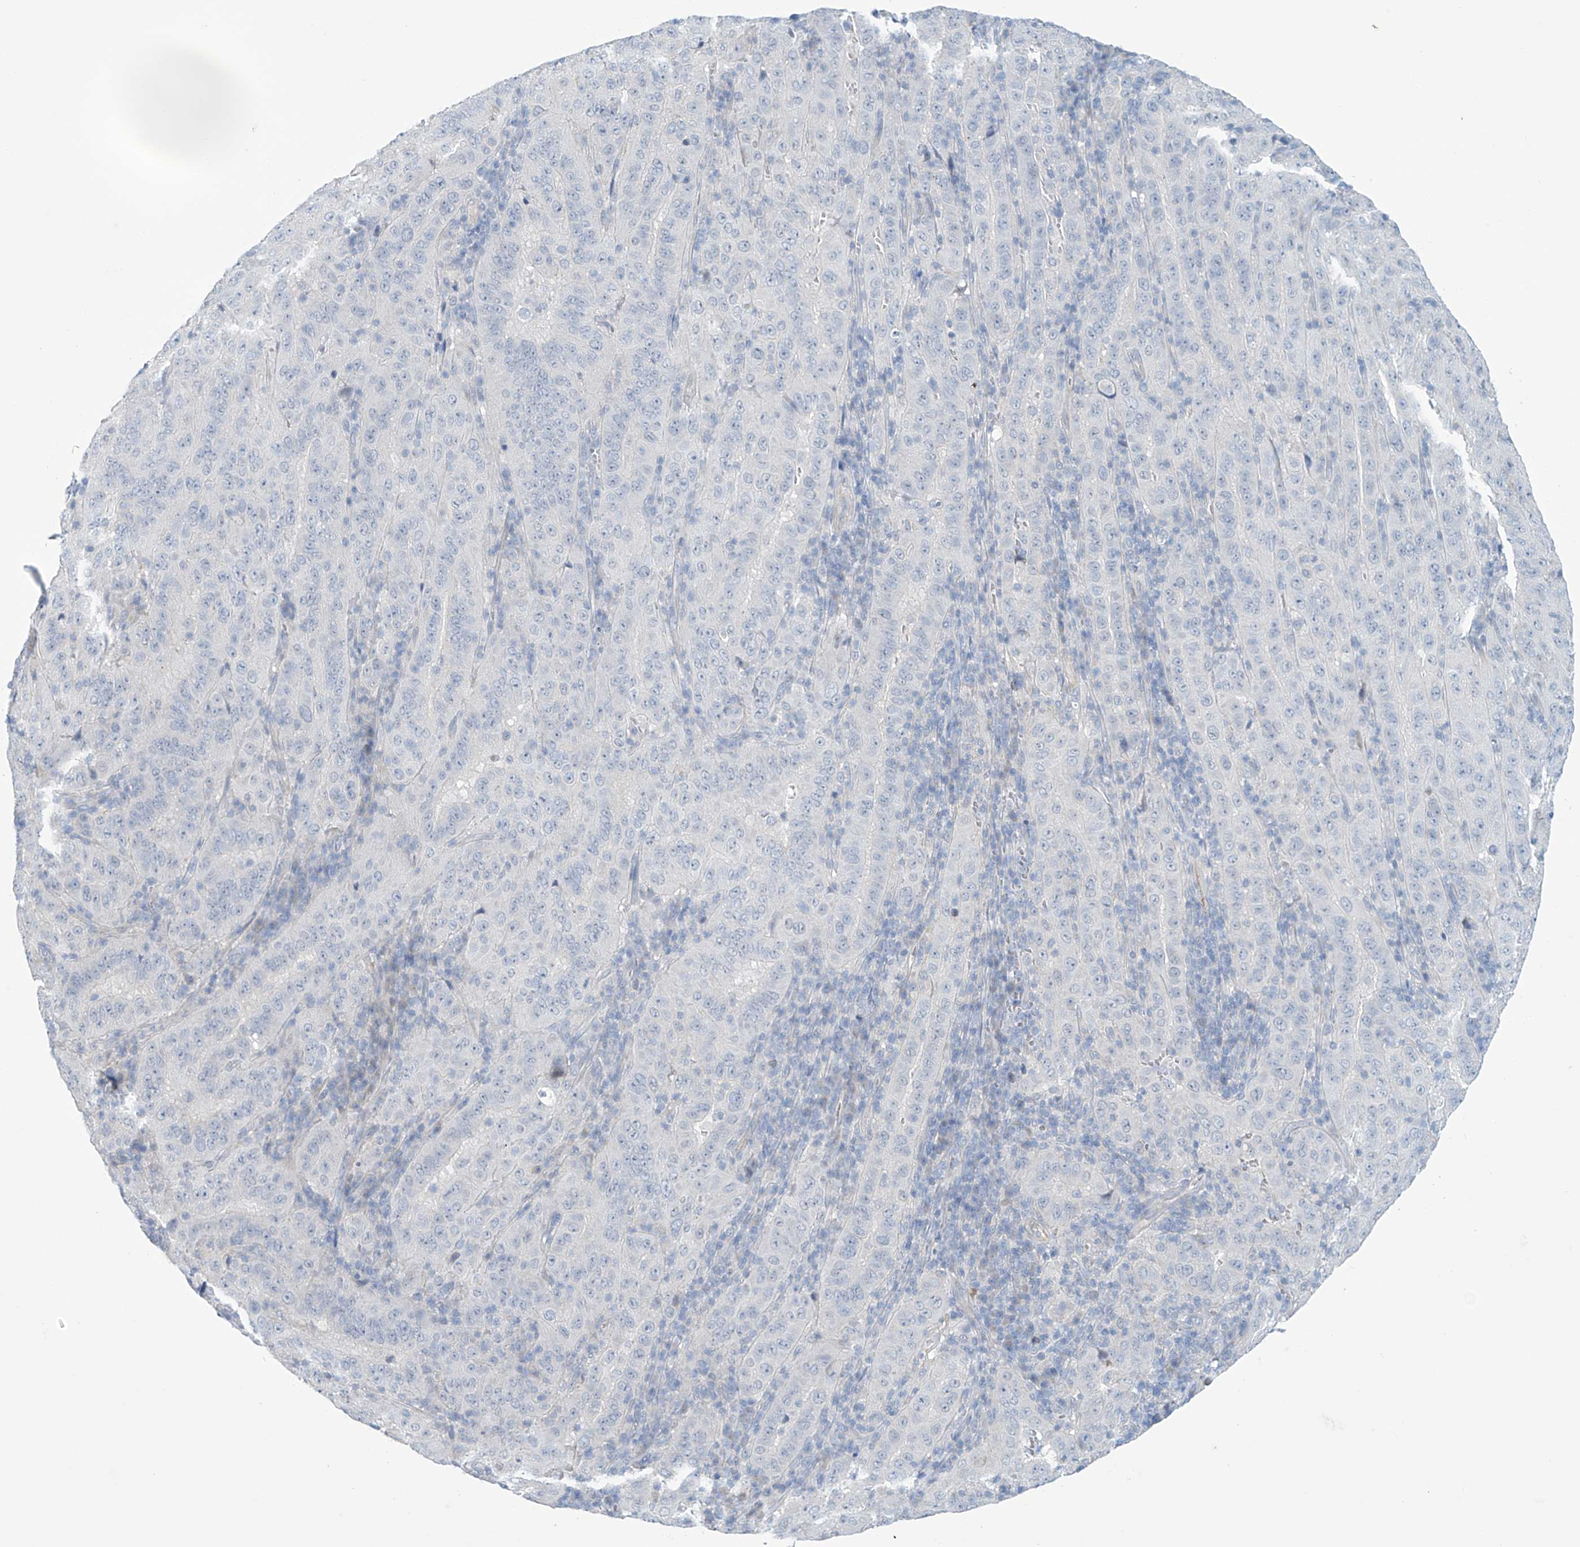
{"staining": {"intensity": "negative", "quantity": "none", "location": "none"}, "tissue": "pancreatic cancer", "cell_type": "Tumor cells", "image_type": "cancer", "snomed": [{"axis": "morphology", "description": "Adenocarcinoma, NOS"}, {"axis": "topography", "description": "Pancreas"}], "caption": "Micrograph shows no significant protein staining in tumor cells of pancreatic adenocarcinoma.", "gene": "SLC35A5", "patient": {"sex": "male", "age": 63}}